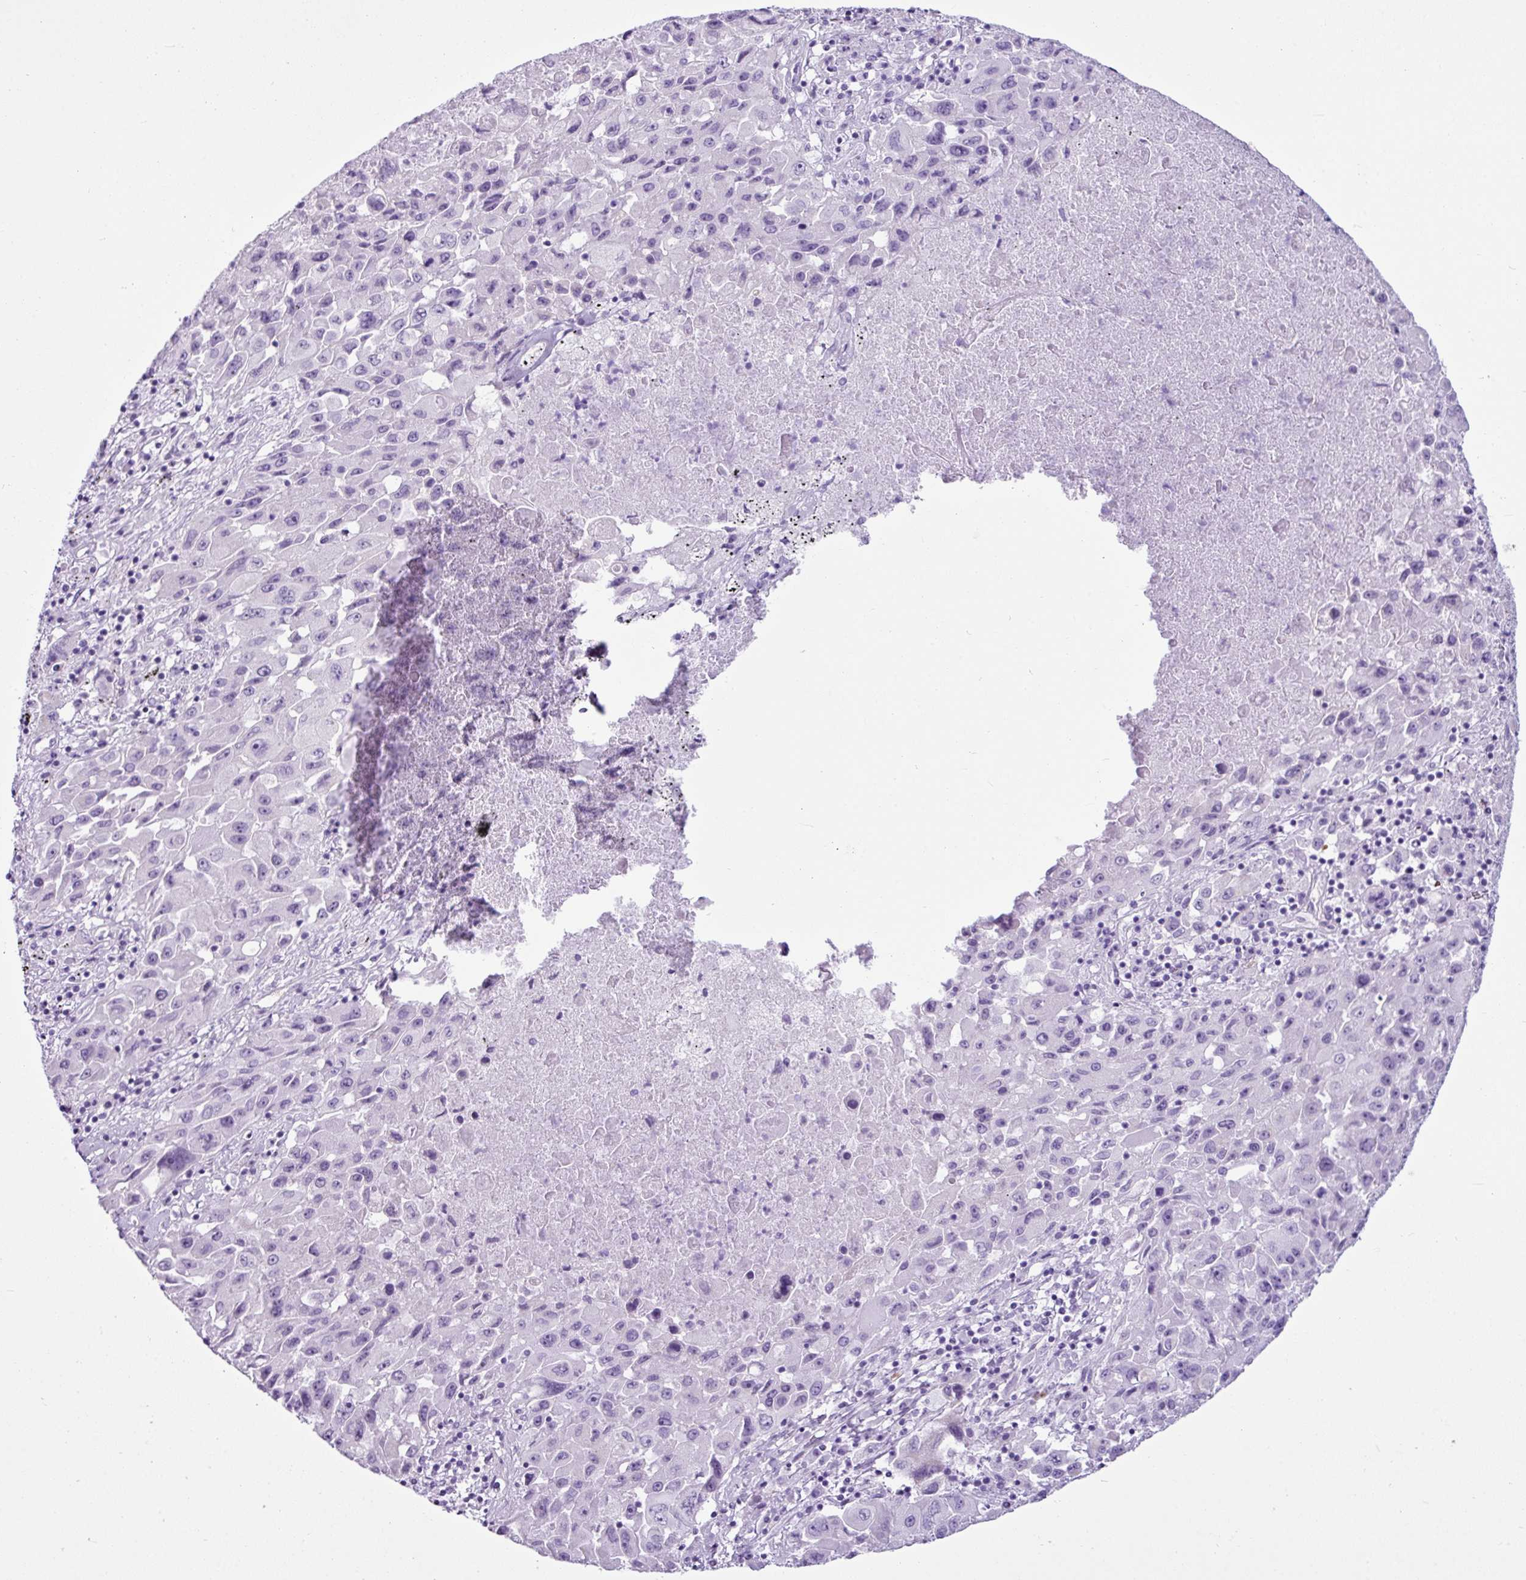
{"staining": {"intensity": "negative", "quantity": "none", "location": "none"}, "tissue": "lung cancer", "cell_type": "Tumor cells", "image_type": "cancer", "snomed": [{"axis": "morphology", "description": "Squamous cell carcinoma, NOS"}, {"axis": "topography", "description": "Lung"}], "caption": "IHC of lung squamous cell carcinoma displays no expression in tumor cells. (DAB immunohistochemistry visualized using brightfield microscopy, high magnification).", "gene": "LILRB4", "patient": {"sex": "male", "age": 63}}